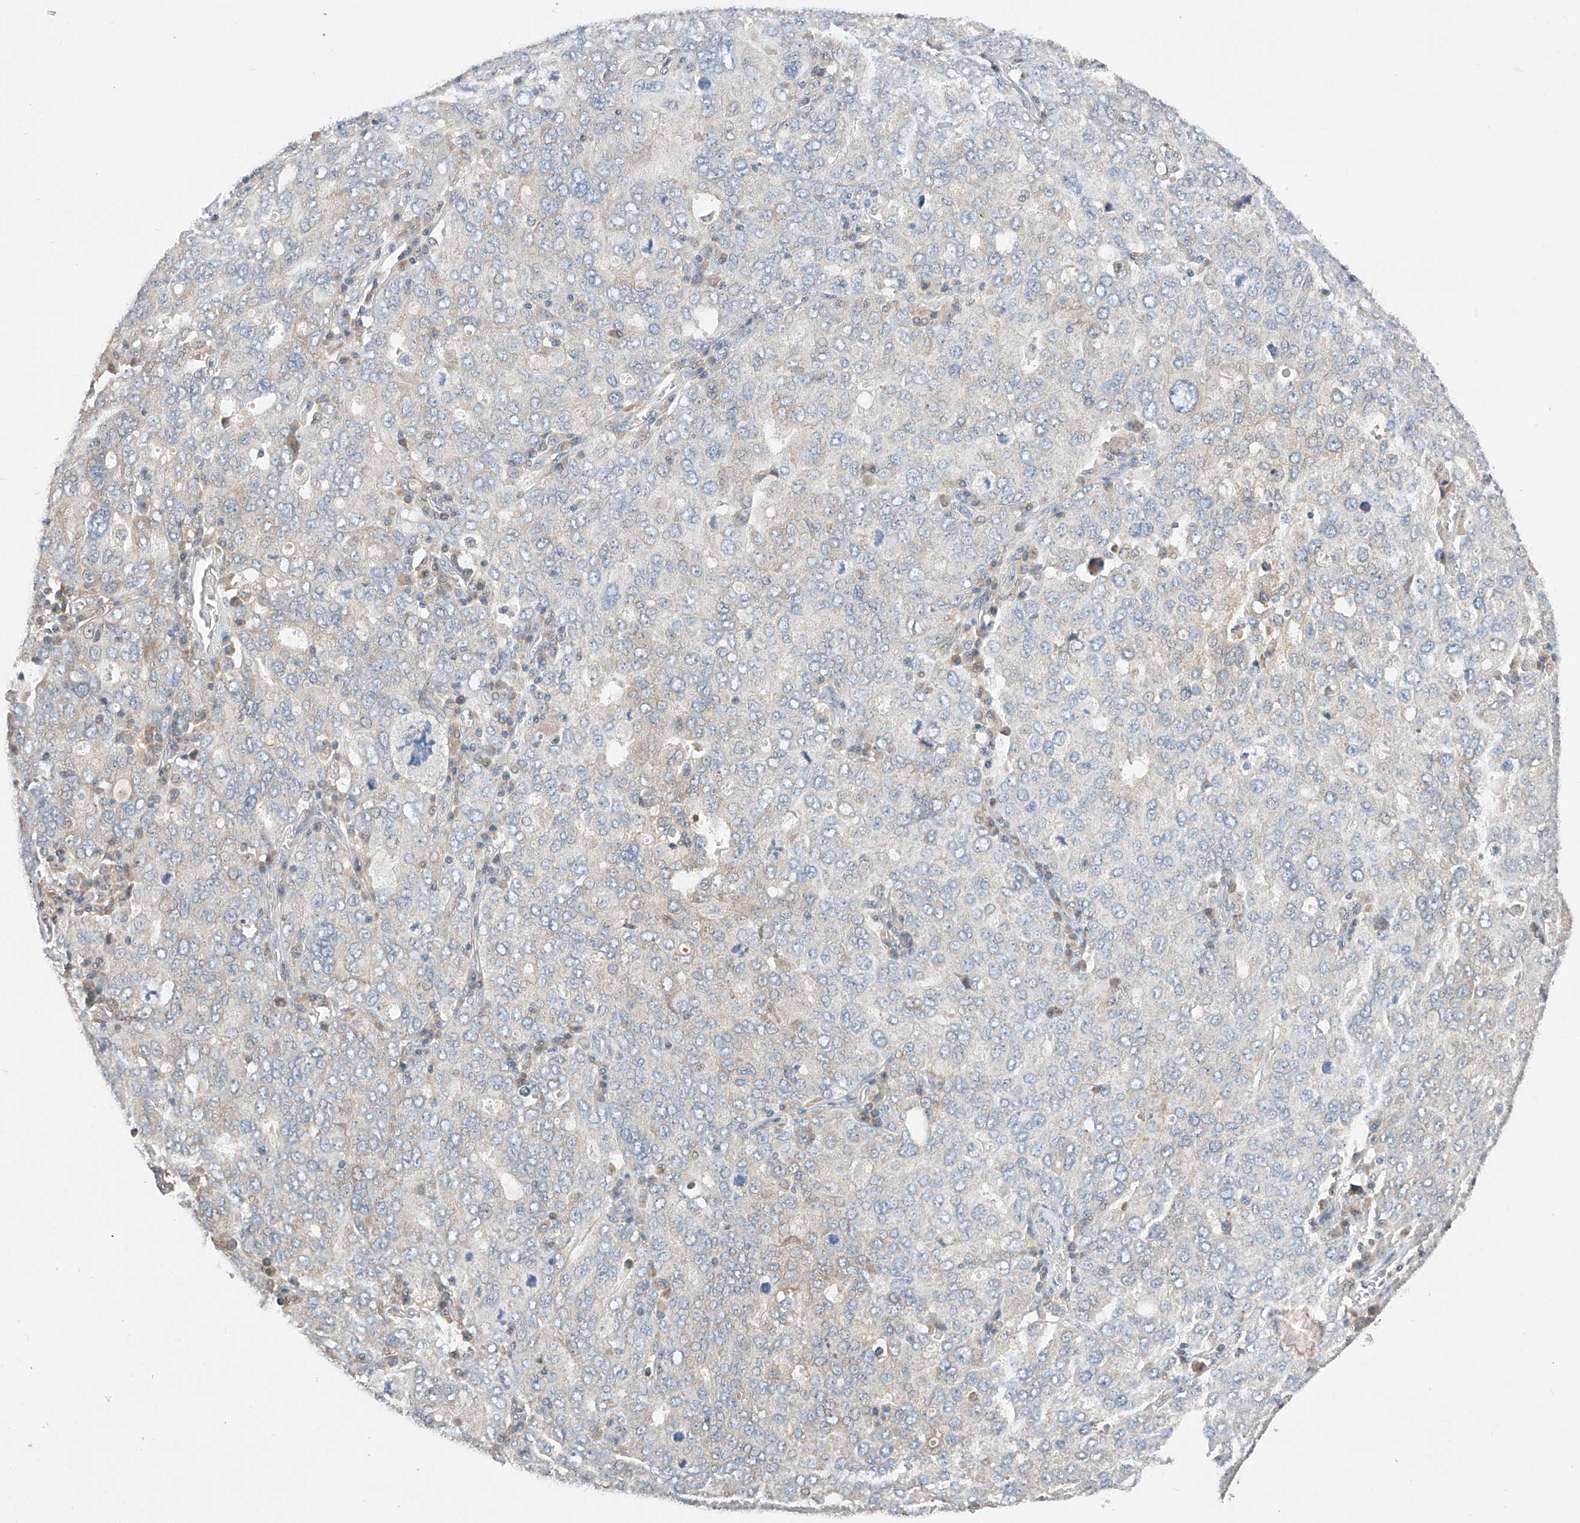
{"staining": {"intensity": "negative", "quantity": "none", "location": "none"}, "tissue": "ovarian cancer", "cell_type": "Tumor cells", "image_type": "cancer", "snomed": [{"axis": "morphology", "description": "Carcinoma, endometroid"}, {"axis": "topography", "description": "Ovary"}], "caption": "Micrograph shows no significant protein positivity in tumor cells of ovarian cancer.", "gene": "ZSCAN4", "patient": {"sex": "female", "age": 62}}